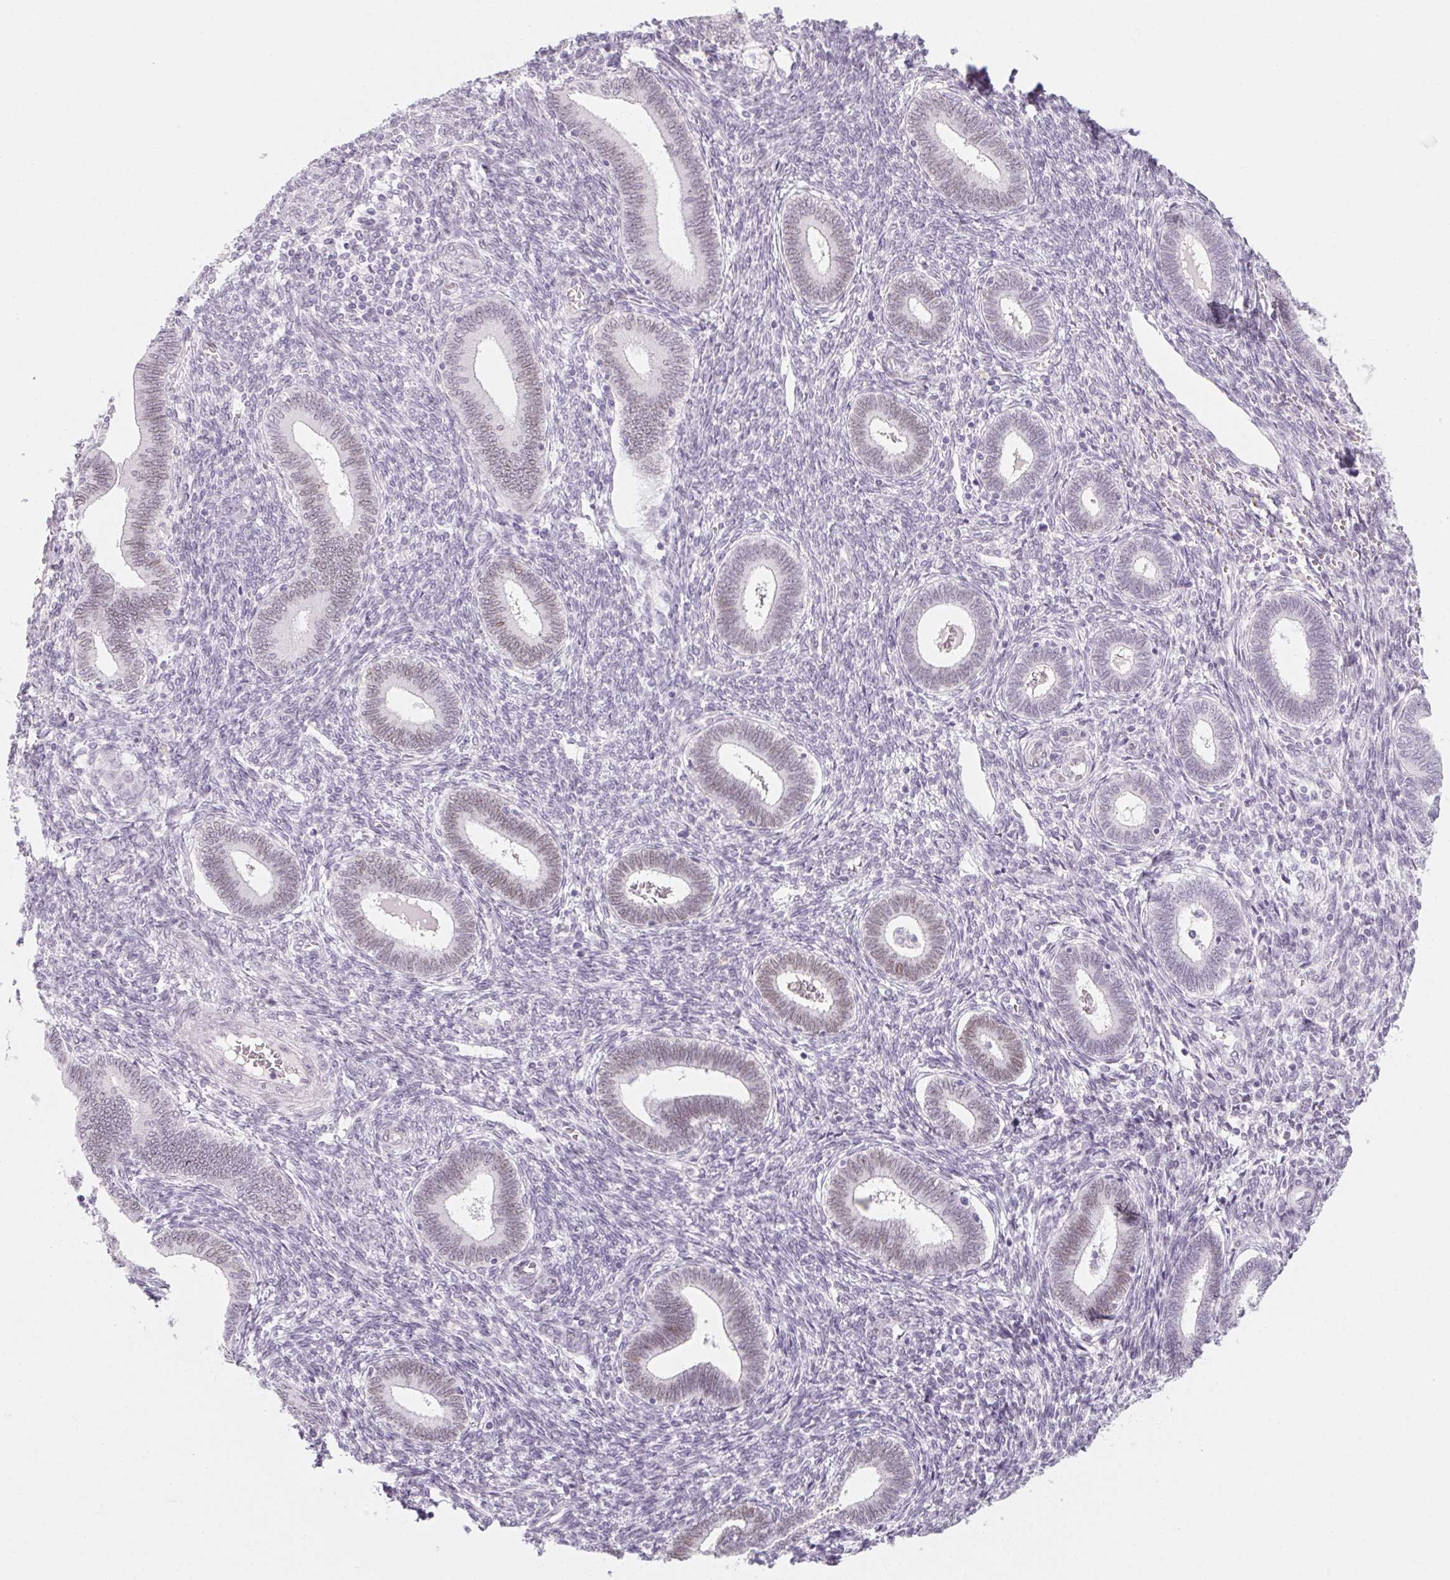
{"staining": {"intensity": "negative", "quantity": "none", "location": "none"}, "tissue": "endometrium", "cell_type": "Cells in endometrial stroma", "image_type": "normal", "snomed": [{"axis": "morphology", "description": "Normal tissue, NOS"}, {"axis": "topography", "description": "Endometrium"}], "caption": "Immunohistochemical staining of unremarkable endometrium shows no significant expression in cells in endometrial stroma.", "gene": "KCNQ2", "patient": {"sex": "female", "age": 42}}